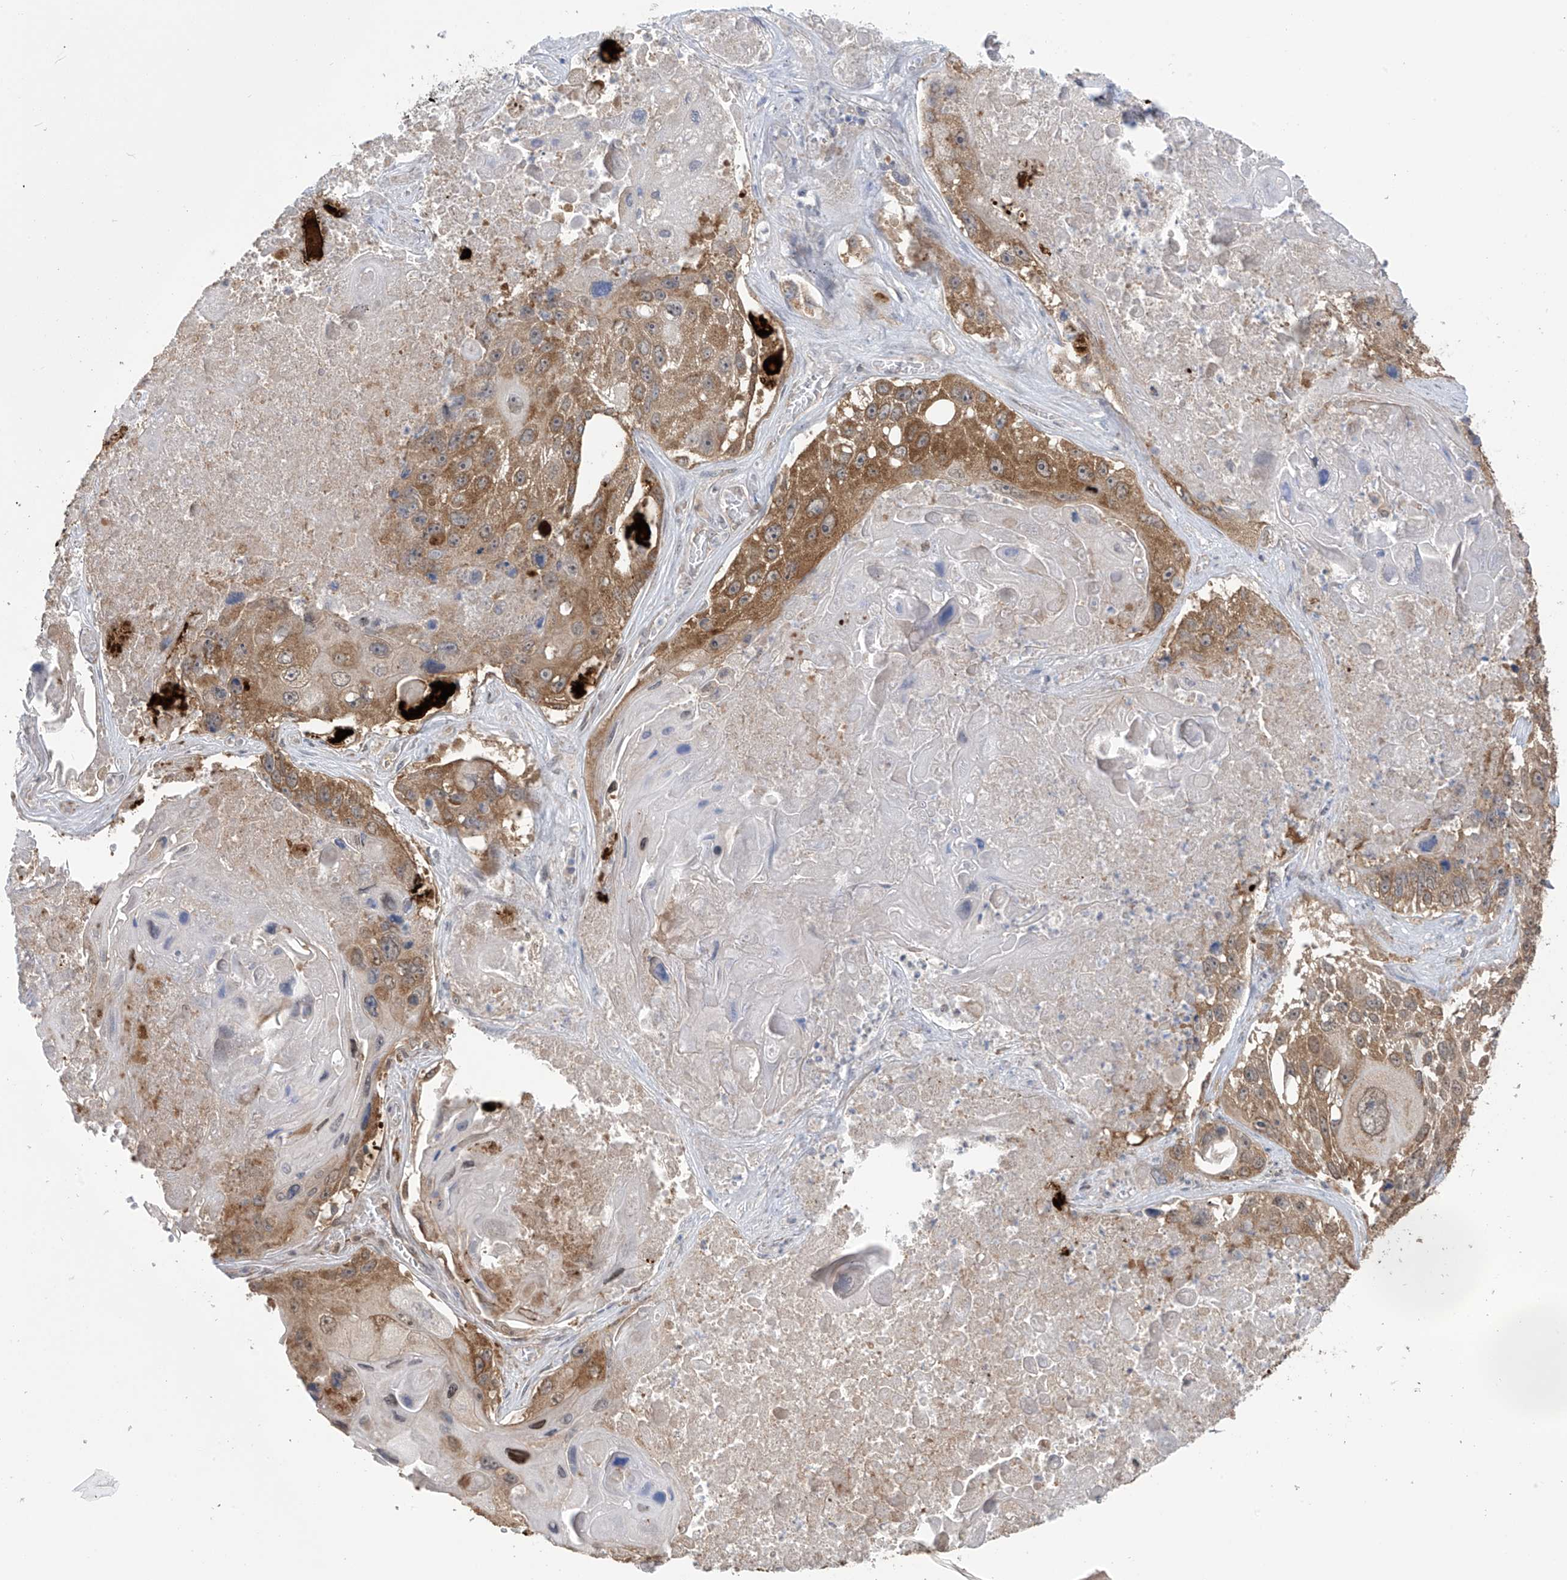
{"staining": {"intensity": "moderate", "quantity": ">75%", "location": "cytoplasmic/membranous"}, "tissue": "lung cancer", "cell_type": "Tumor cells", "image_type": "cancer", "snomed": [{"axis": "morphology", "description": "Squamous cell carcinoma, NOS"}, {"axis": "topography", "description": "Lung"}], "caption": "The histopathology image demonstrates immunohistochemical staining of lung cancer. There is moderate cytoplasmic/membranous positivity is identified in about >75% of tumor cells.", "gene": "KIAA1522", "patient": {"sex": "male", "age": 61}}